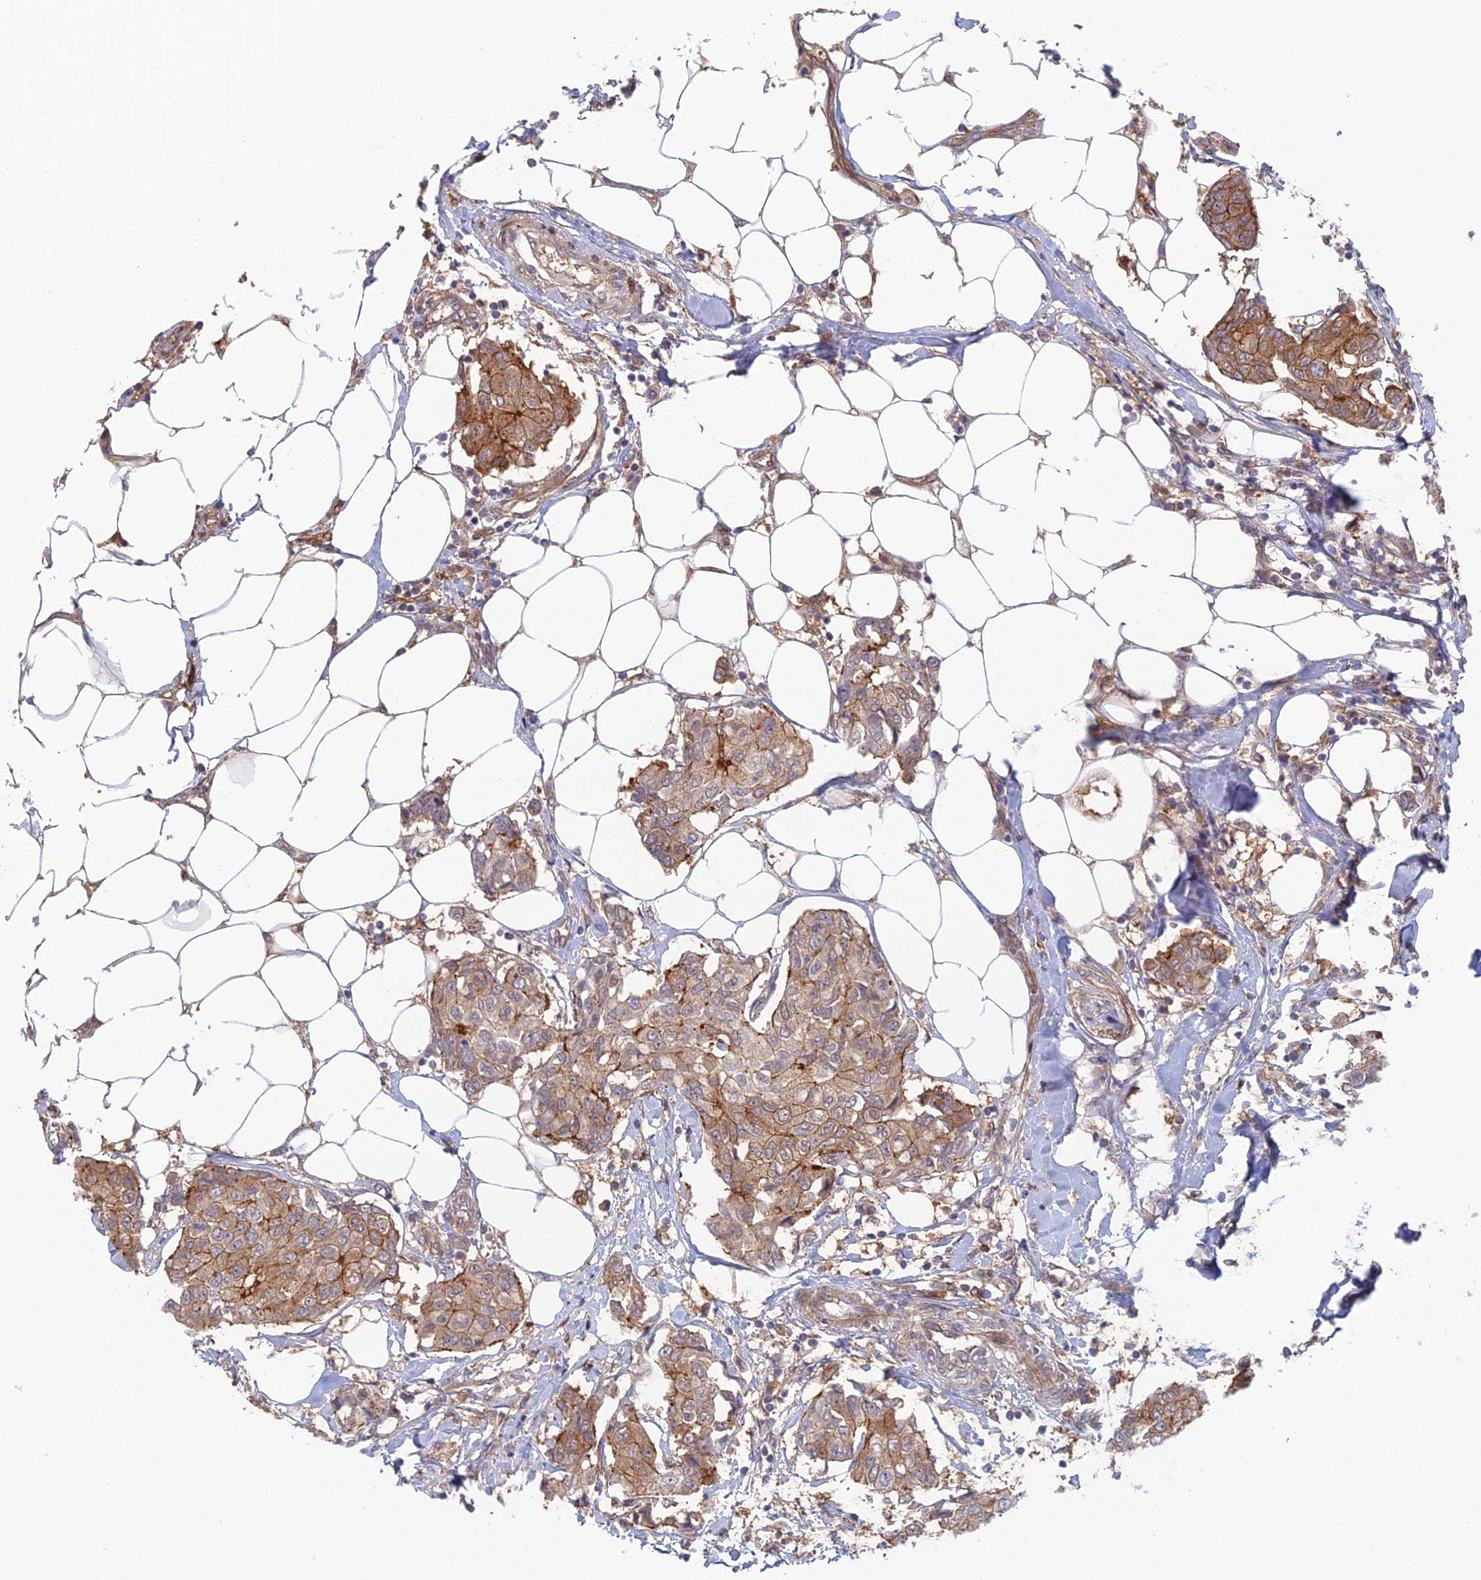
{"staining": {"intensity": "moderate", "quantity": ">75%", "location": "cytoplasmic/membranous"}, "tissue": "breast cancer", "cell_type": "Tumor cells", "image_type": "cancer", "snomed": [{"axis": "morphology", "description": "Duct carcinoma"}, {"axis": "topography", "description": "Breast"}], "caption": "A brown stain shows moderate cytoplasmic/membranous positivity of a protein in infiltrating ductal carcinoma (breast) tumor cells. Using DAB (3,3'-diaminobenzidine) (brown) and hematoxylin (blue) stains, captured at high magnification using brightfield microscopy.", "gene": "ABHD1", "patient": {"sex": "female", "age": 80}}